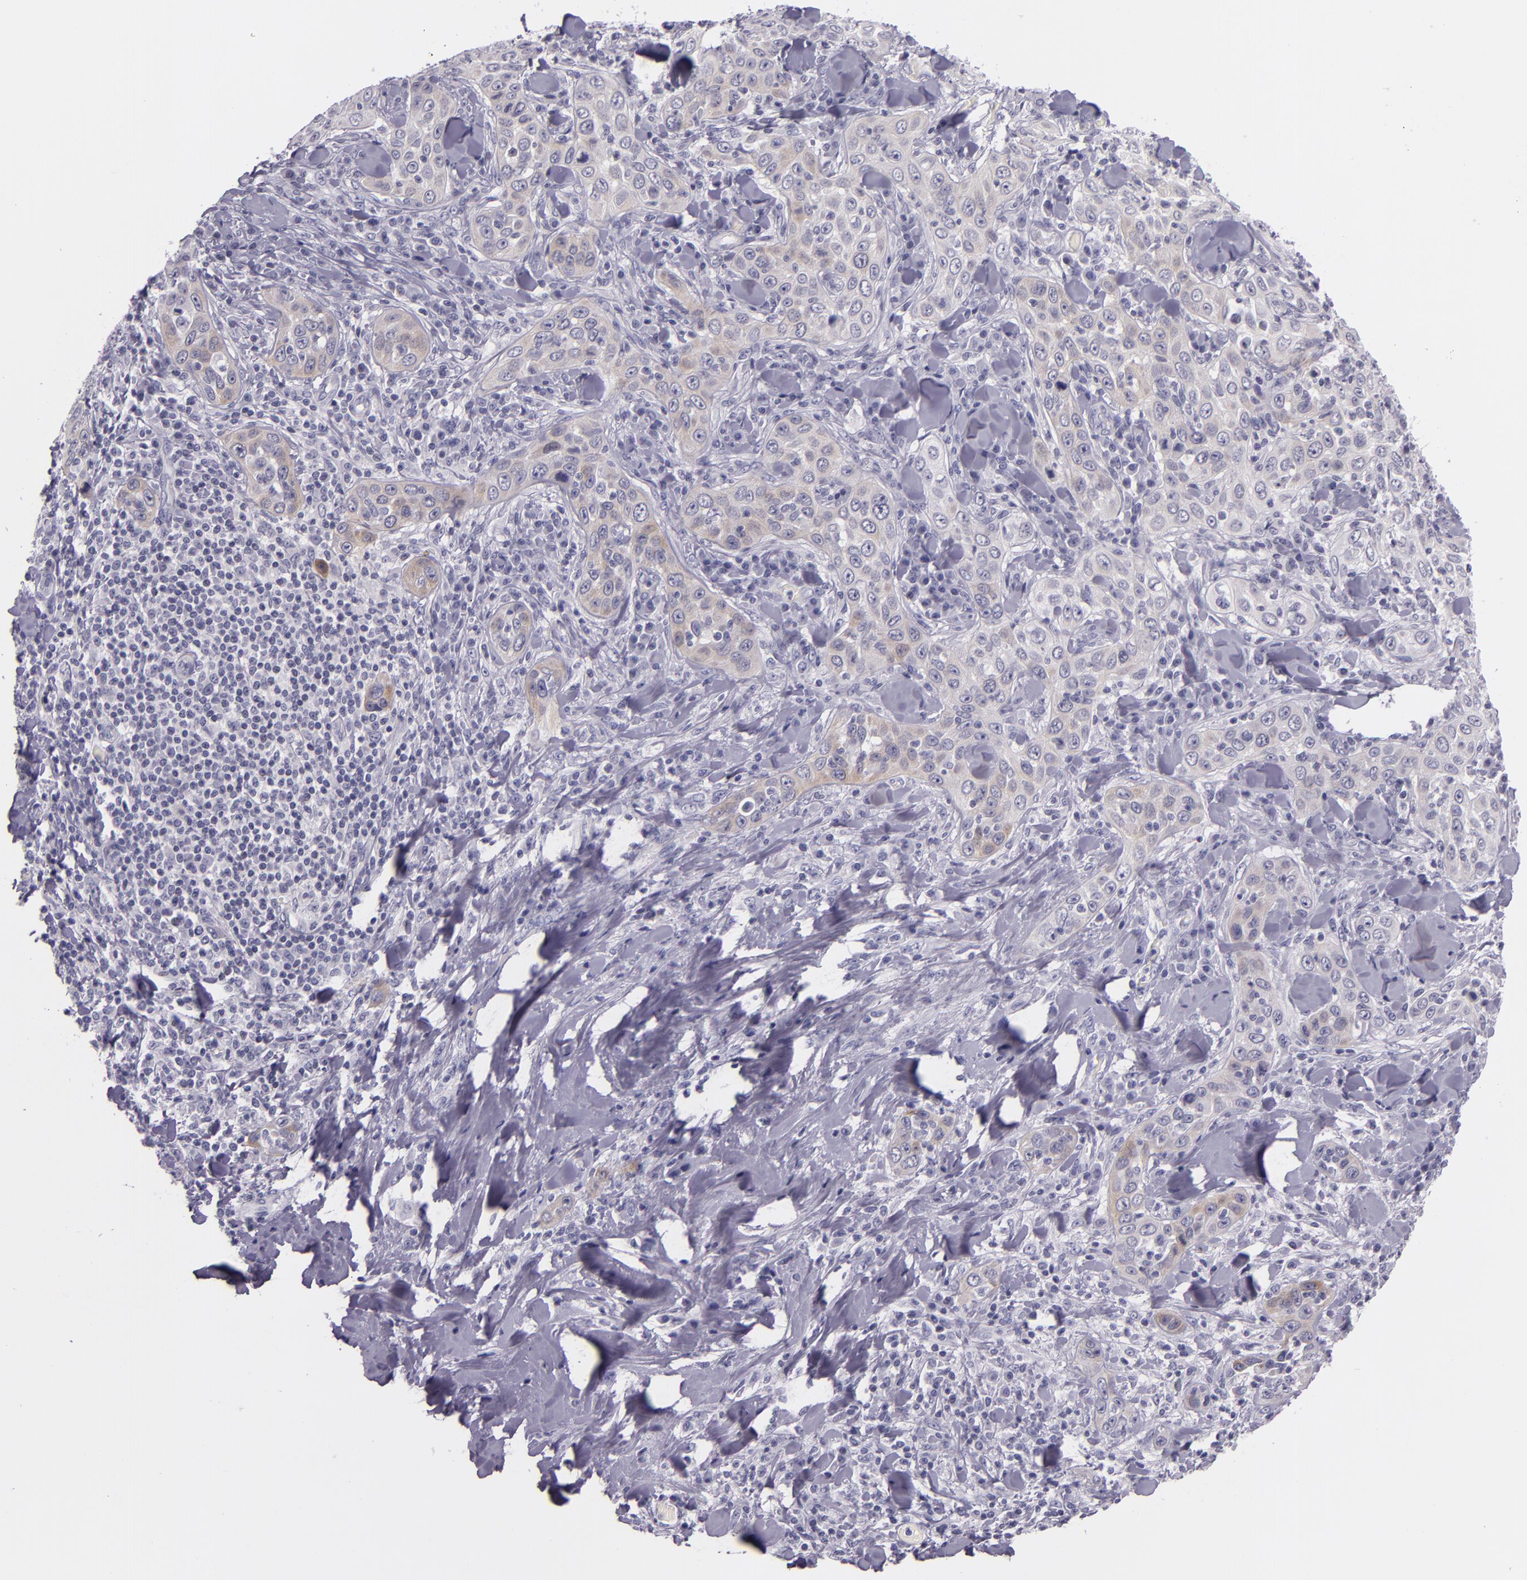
{"staining": {"intensity": "weak", "quantity": "25%-75%", "location": "cytoplasmic/membranous"}, "tissue": "skin cancer", "cell_type": "Tumor cells", "image_type": "cancer", "snomed": [{"axis": "morphology", "description": "Squamous cell carcinoma, NOS"}, {"axis": "topography", "description": "Skin"}], "caption": "Squamous cell carcinoma (skin) stained with a protein marker displays weak staining in tumor cells.", "gene": "HSP90AA1", "patient": {"sex": "male", "age": 84}}